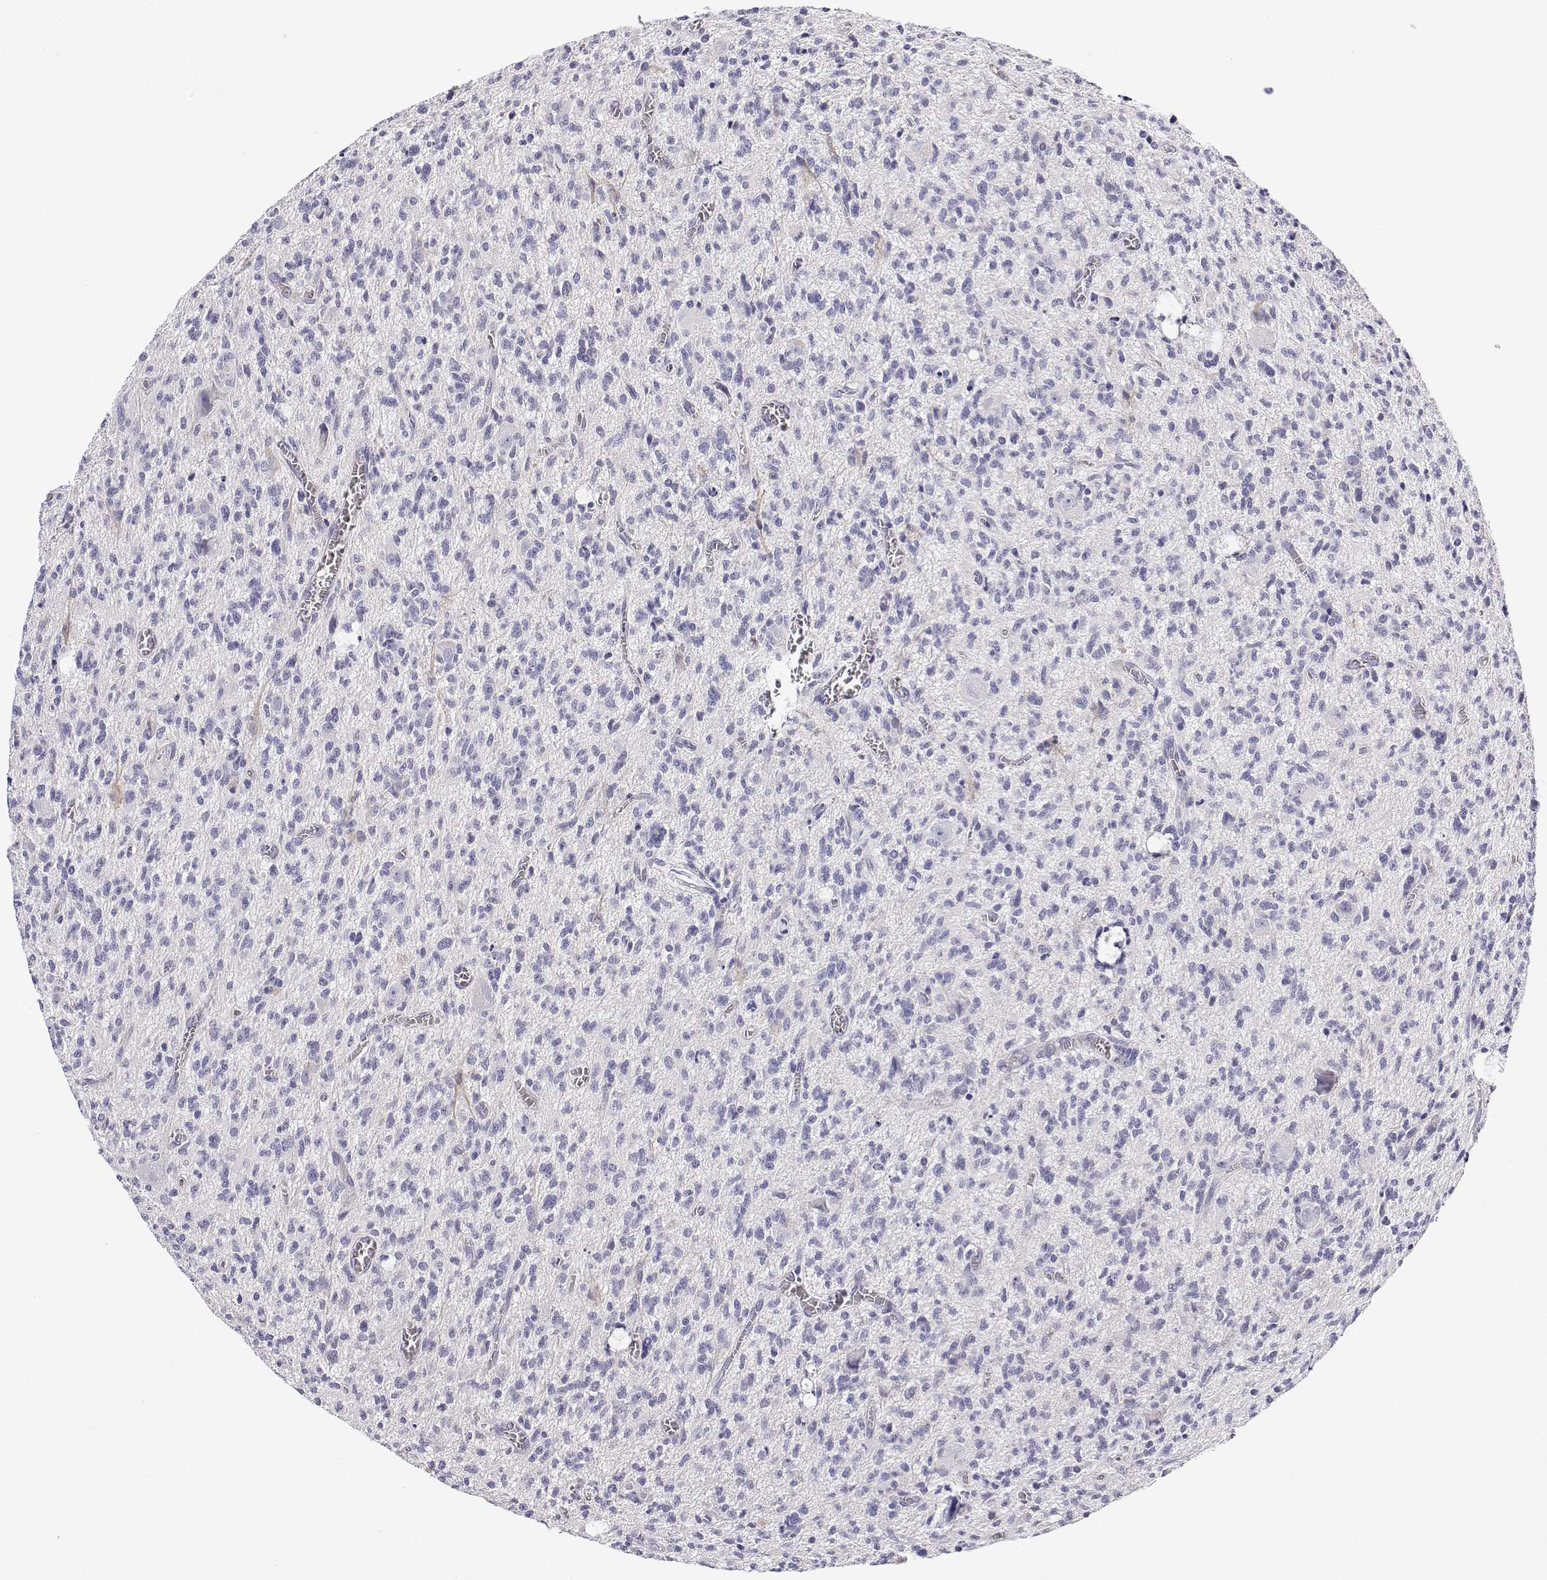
{"staining": {"intensity": "negative", "quantity": "none", "location": "none"}, "tissue": "glioma", "cell_type": "Tumor cells", "image_type": "cancer", "snomed": [{"axis": "morphology", "description": "Glioma, malignant, Low grade"}, {"axis": "topography", "description": "Brain"}], "caption": "DAB (3,3'-diaminobenzidine) immunohistochemical staining of human glioma reveals no significant positivity in tumor cells.", "gene": "ANKRD65", "patient": {"sex": "male", "age": 64}}